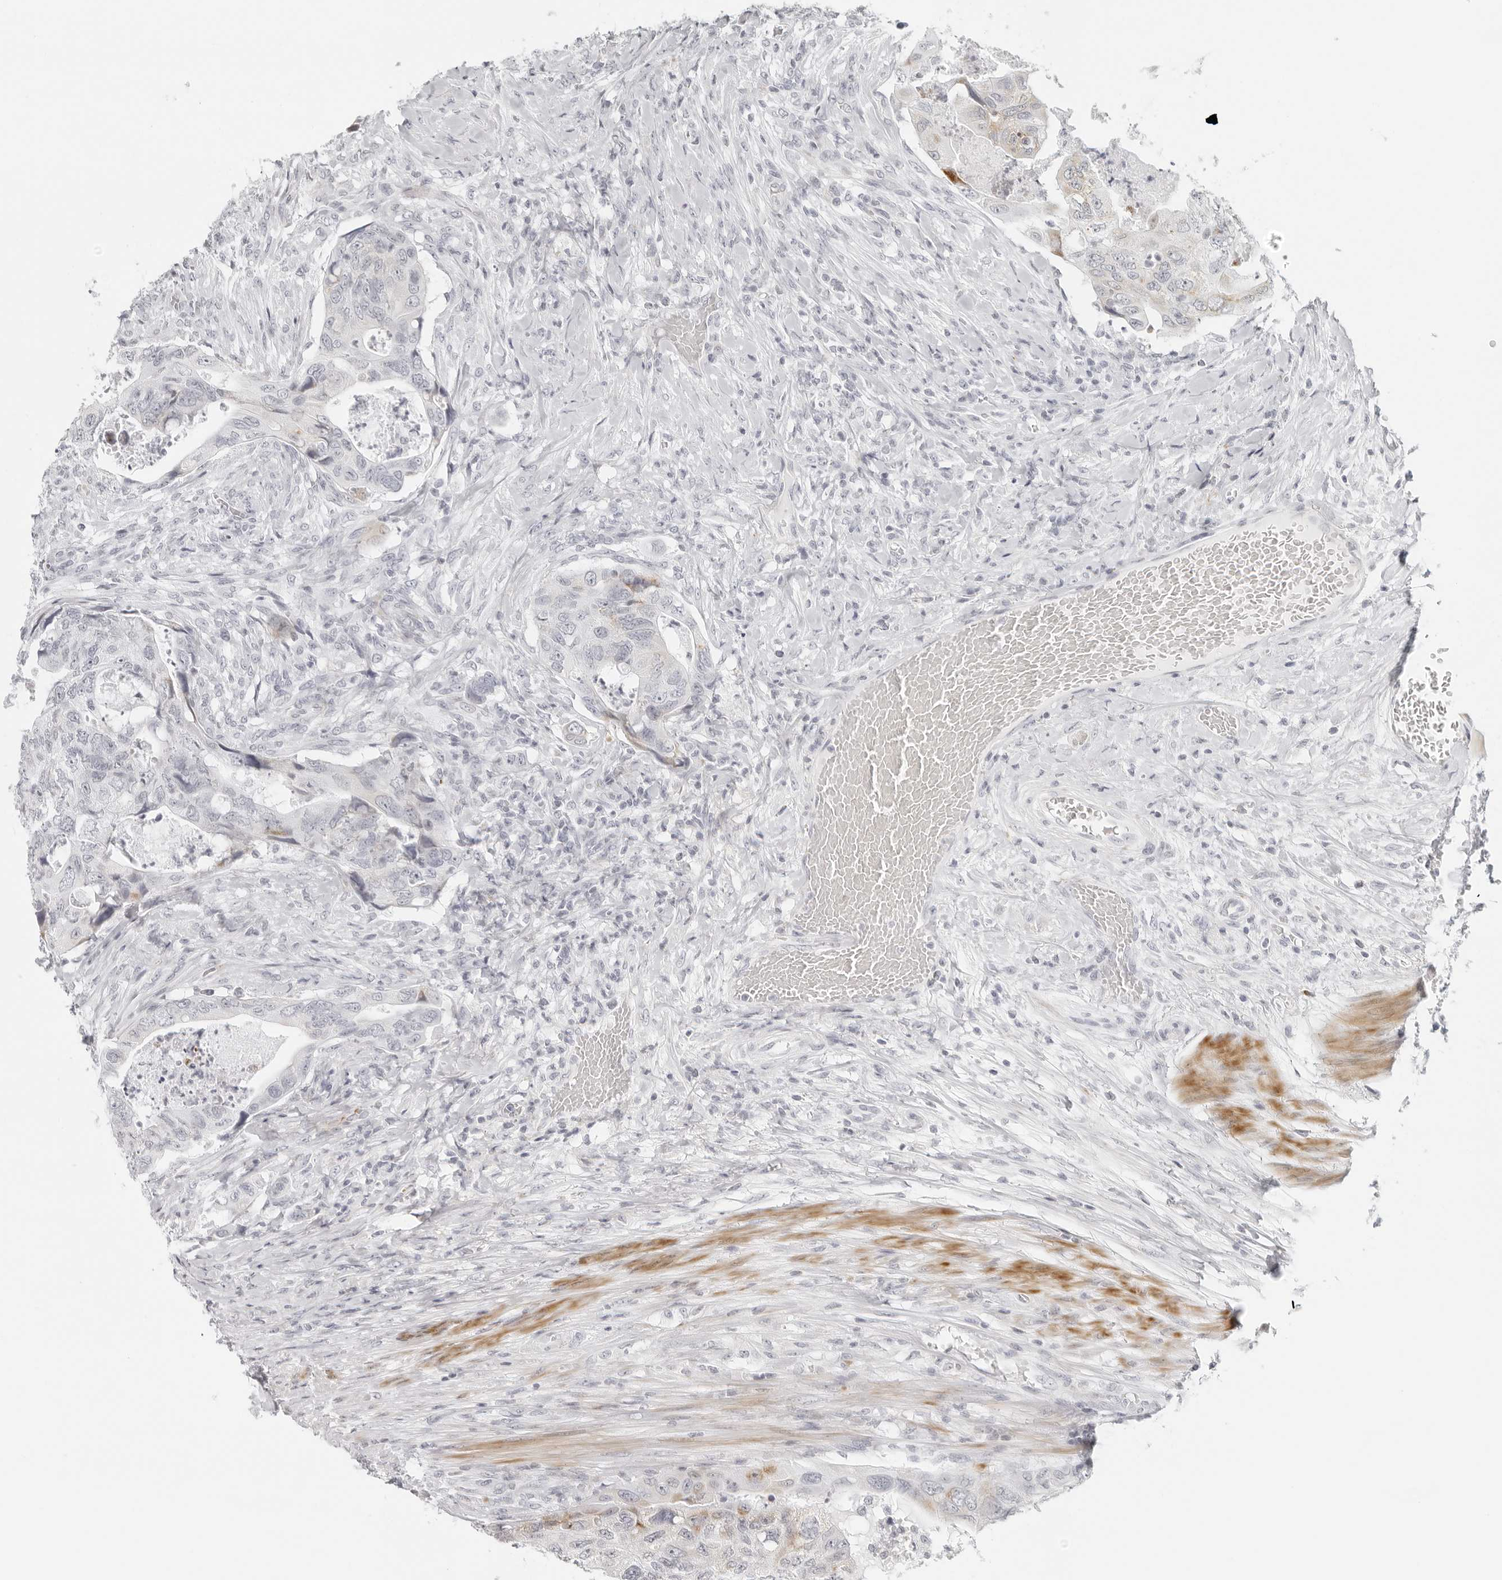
{"staining": {"intensity": "moderate", "quantity": "<25%", "location": "cytoplasmic/membranous"}, "tissue": "colorectal cancer", "cell_type": "Tumor cells", "image_type": "cancer", "snomed": [{"axis": "morphology", "description": "Adenocarcinoma, NOS"}, {"axis": "topography", "description": "Rectum"}], "caption": "Colorectal cancer tissue shows moderate cytoplasmic/membranous staining in about <25% of tumor cells (brown staining indicates protein expression, while blue staining denotes nuclei).", "gene": "RPS6KC1", "patient": {"sex": "male", "age": 63}}